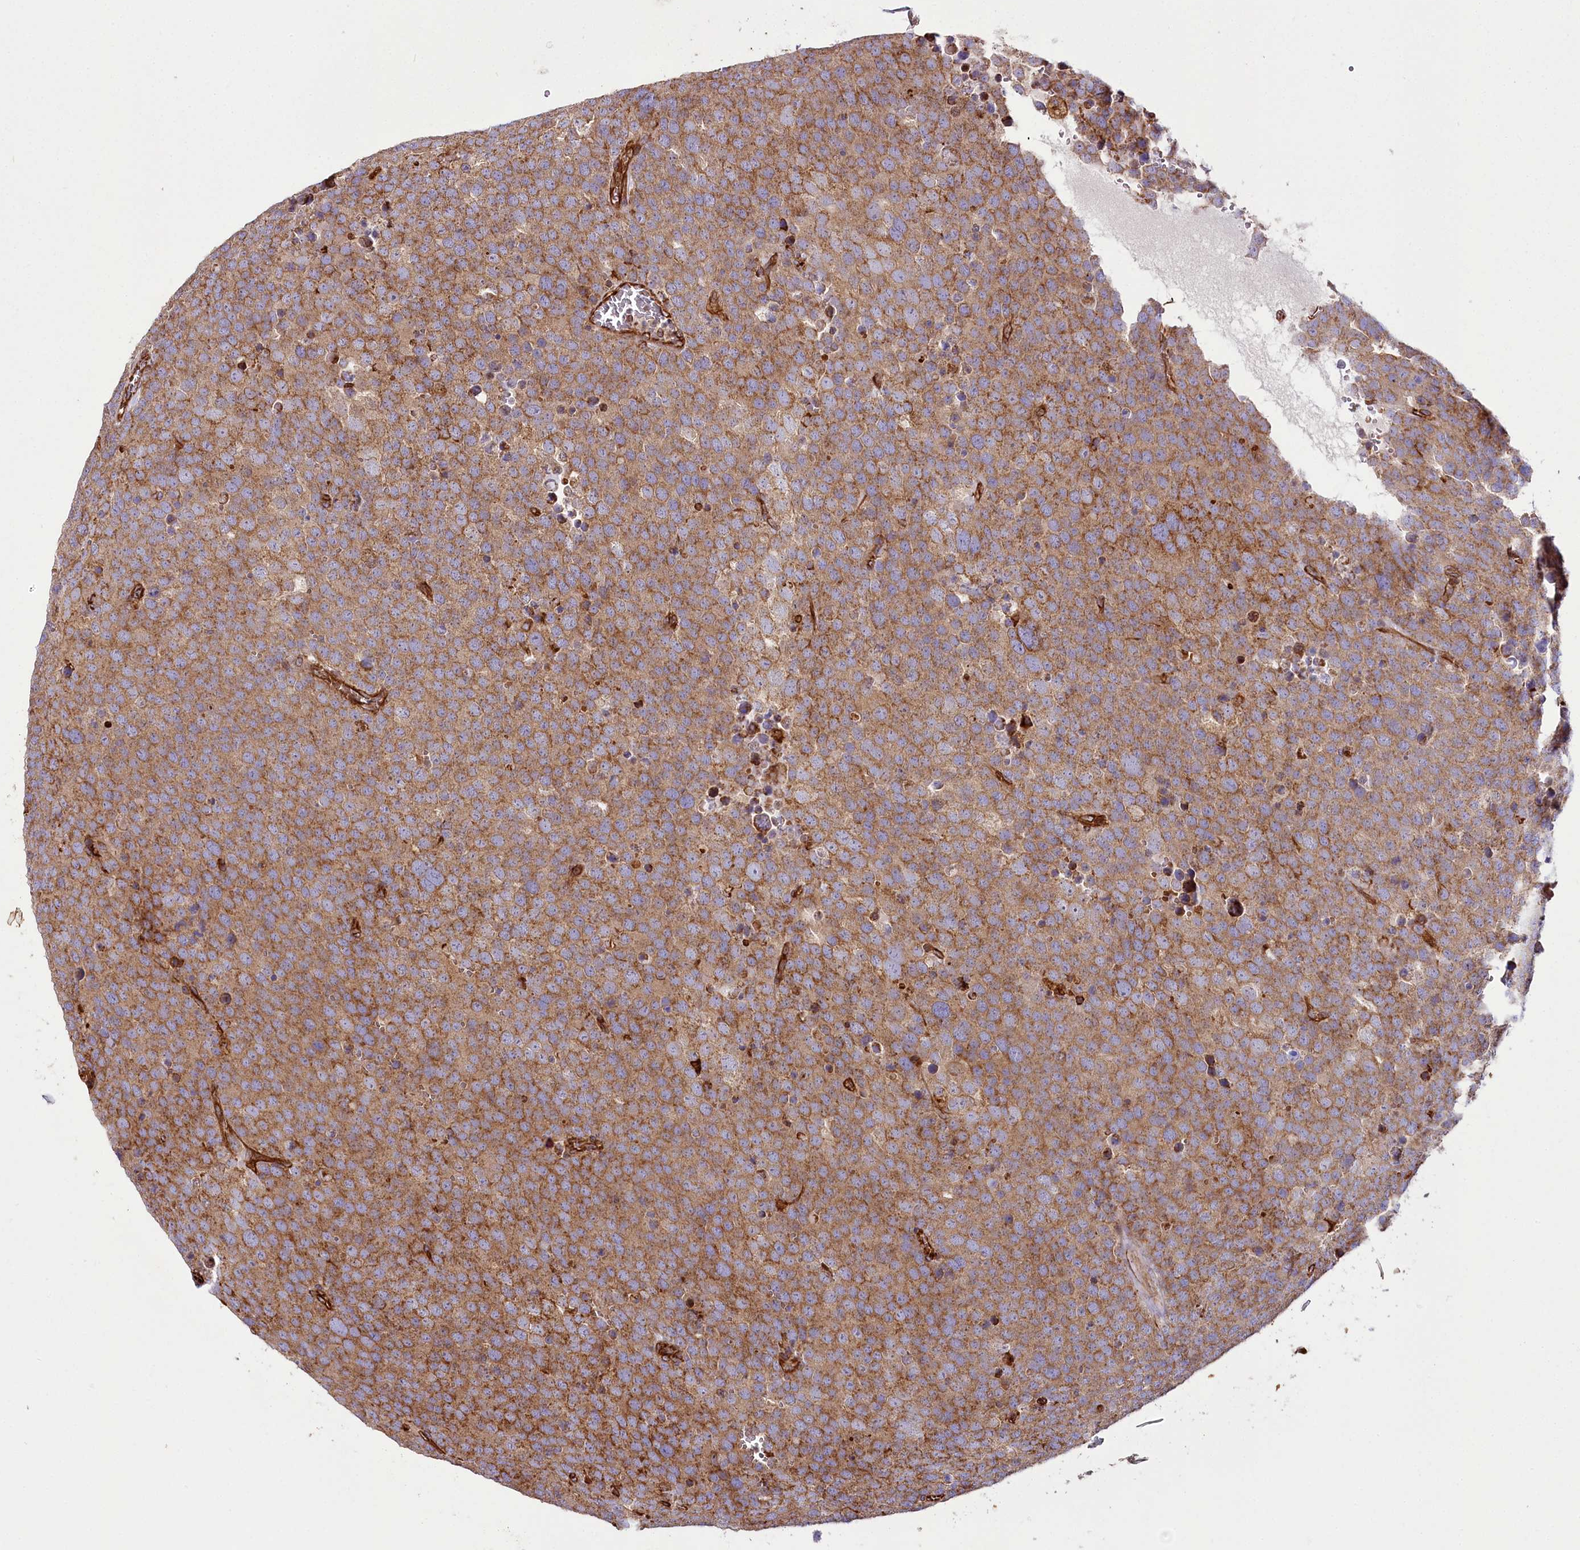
{"staining": {"intensity": "strong", "quantity": ">75%", "location": "cytoplasmic/membranous"}, "tissue": "testis cancer", "cell_type": "Tumor cells", "image_type": "cancer", "snomed": [{"axis": "morphology", "description": "Seminoma, NOS"}, {"axis": "topography", "description": "Testis"}], "caption": "Testis cancer was stained to show a protein in brown. There is high levels of strong cytoplasmic/membranous positivity in approximately >75% of tumor cells. Immunohistochemistry stains the protein in brown and the nuclei are stained blue.", "gene": "THUMPD3", "patient": {"sex": "male", "age": 71}}